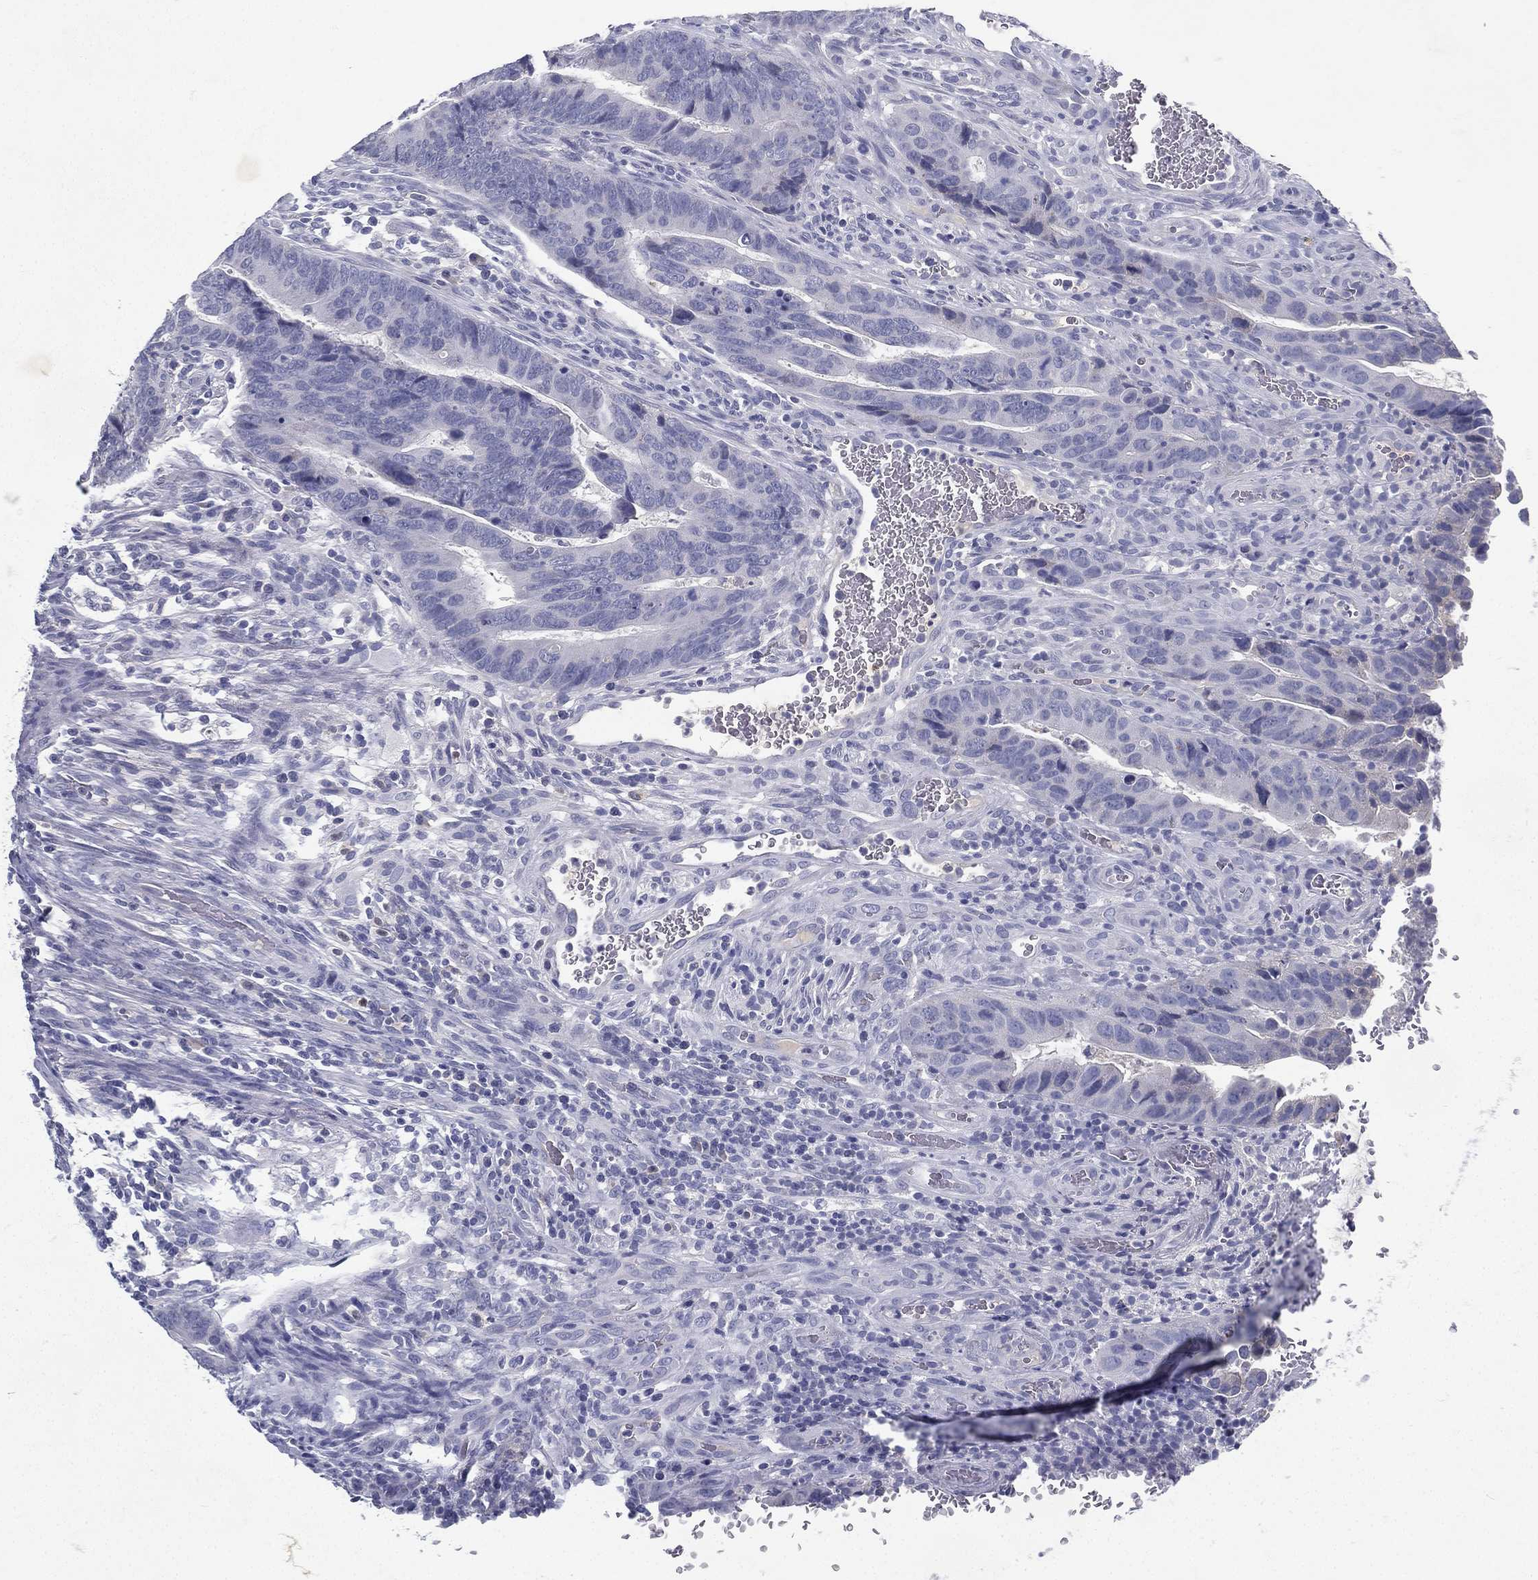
{"staining": {"intensity": "negative", "quantity": "none", "location": "none"}, "tissue": "colorectal cancer", "cell_type": "Tumor cells", "image_type": "cancer", "snomed": [{"axis": "morphology", "description": "Adenocarcinoma, NOS"}, {"axis": "topography", "description": "Colon"}], "caption": "The micrograph shows no staining of tumor cells in colorectal adenocarcinoma.", "gene": "RGS13", "patient": {"sex": "female", "age": 56}}